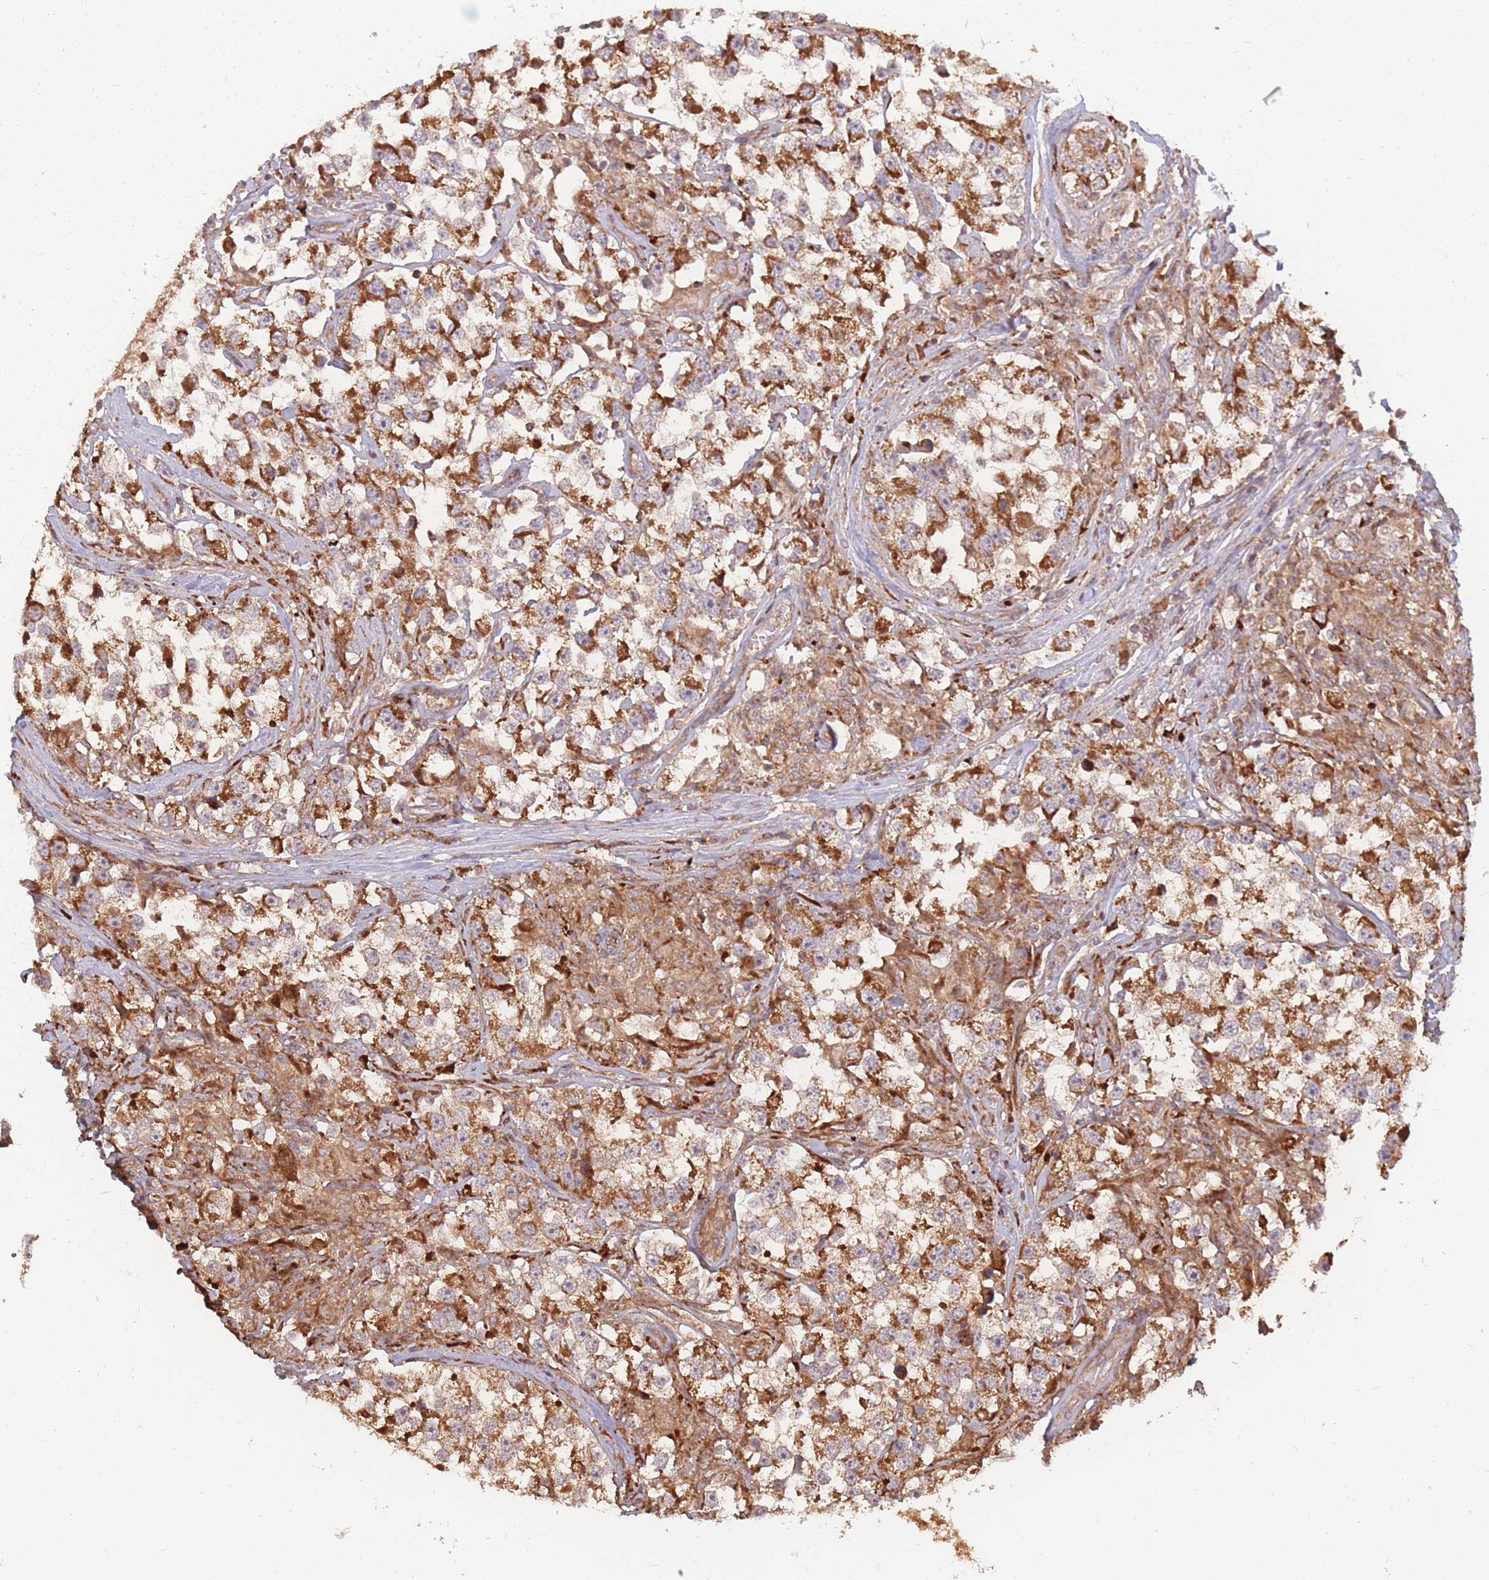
{"staining": {"intensity": "moderate", "quantity": ">75%", "location": "cytoplasmic/membranous"}, "tissue": "testis cancer", "cell_type": "Tumor cells", "image_type": "cancer", "snomed": [{"axis": "morphology", "description": "Seminoma, NOS"}, {"axis": "topography", "description": "Testis"}], "caption": "IHC (DAB) staining of testis cancer (seminoma) exhibits moderate cytoplasmic/membranous protein positivity in approximately >75% of tumor cells. (brown staining indicates protein expression, while blue staining denotes nuclei).", "gene": "RASSF2", "patient": {"sex": "male", "age": 46}}